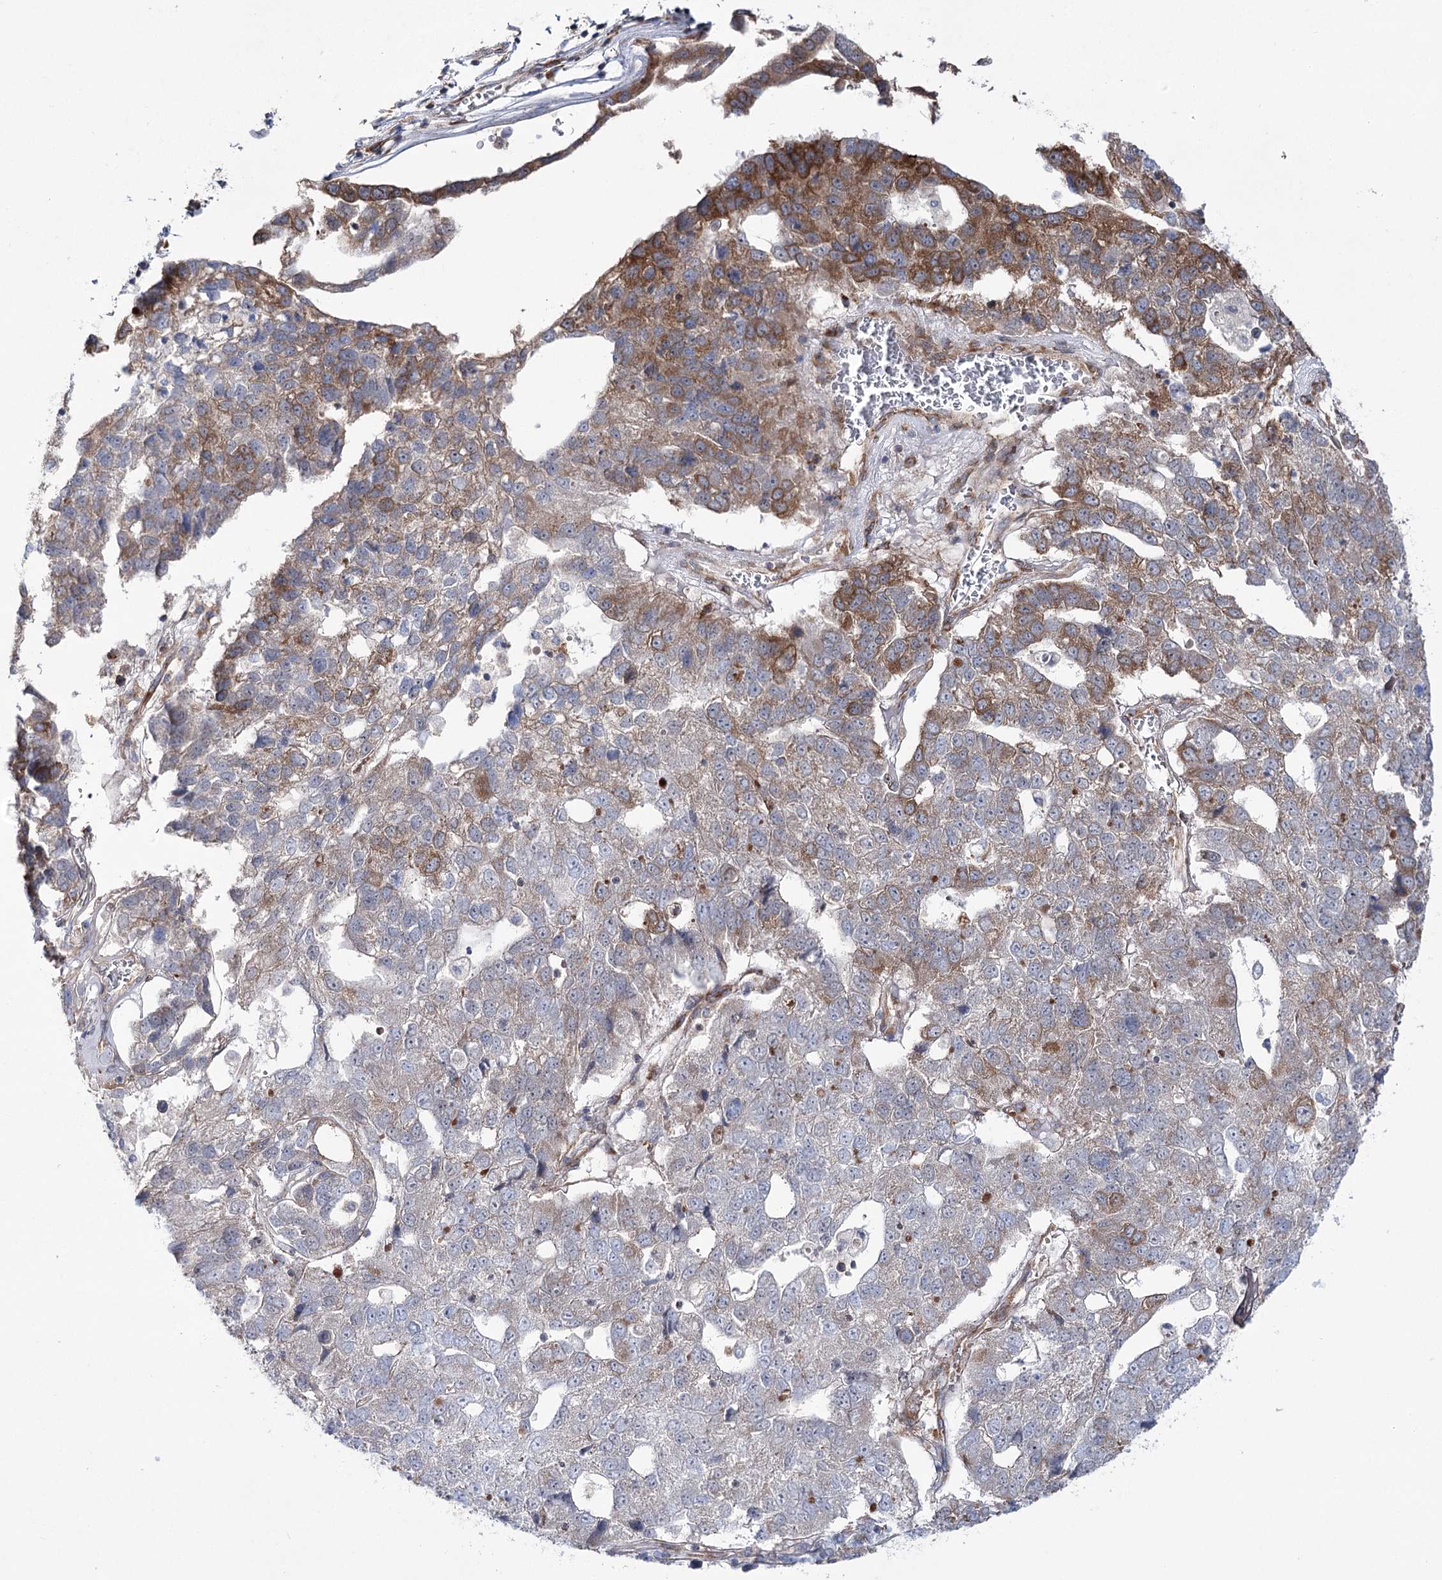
{"staining": {"intensity": "moderate", "quantity": "<25%", "location": "cytoplasmic/membranous"}, "tissue": "pancreatic cancer", "cell_type": "Tumor cells", "image_type": "cancer", "snomed": [{"axis": "morphology", "description": "Adenocarcinoma, NOS"}, {"axis": "topography", "description": "Pancreas"}], "caption": "Human pancreatic adenocarcinoma stained with a brown dye shows moderate cytoplasmic/membranous positive positivity in approximately <25% of tumor cells.", "gene": "VWA2", "patient": {"sex": "female", "age": 61}}